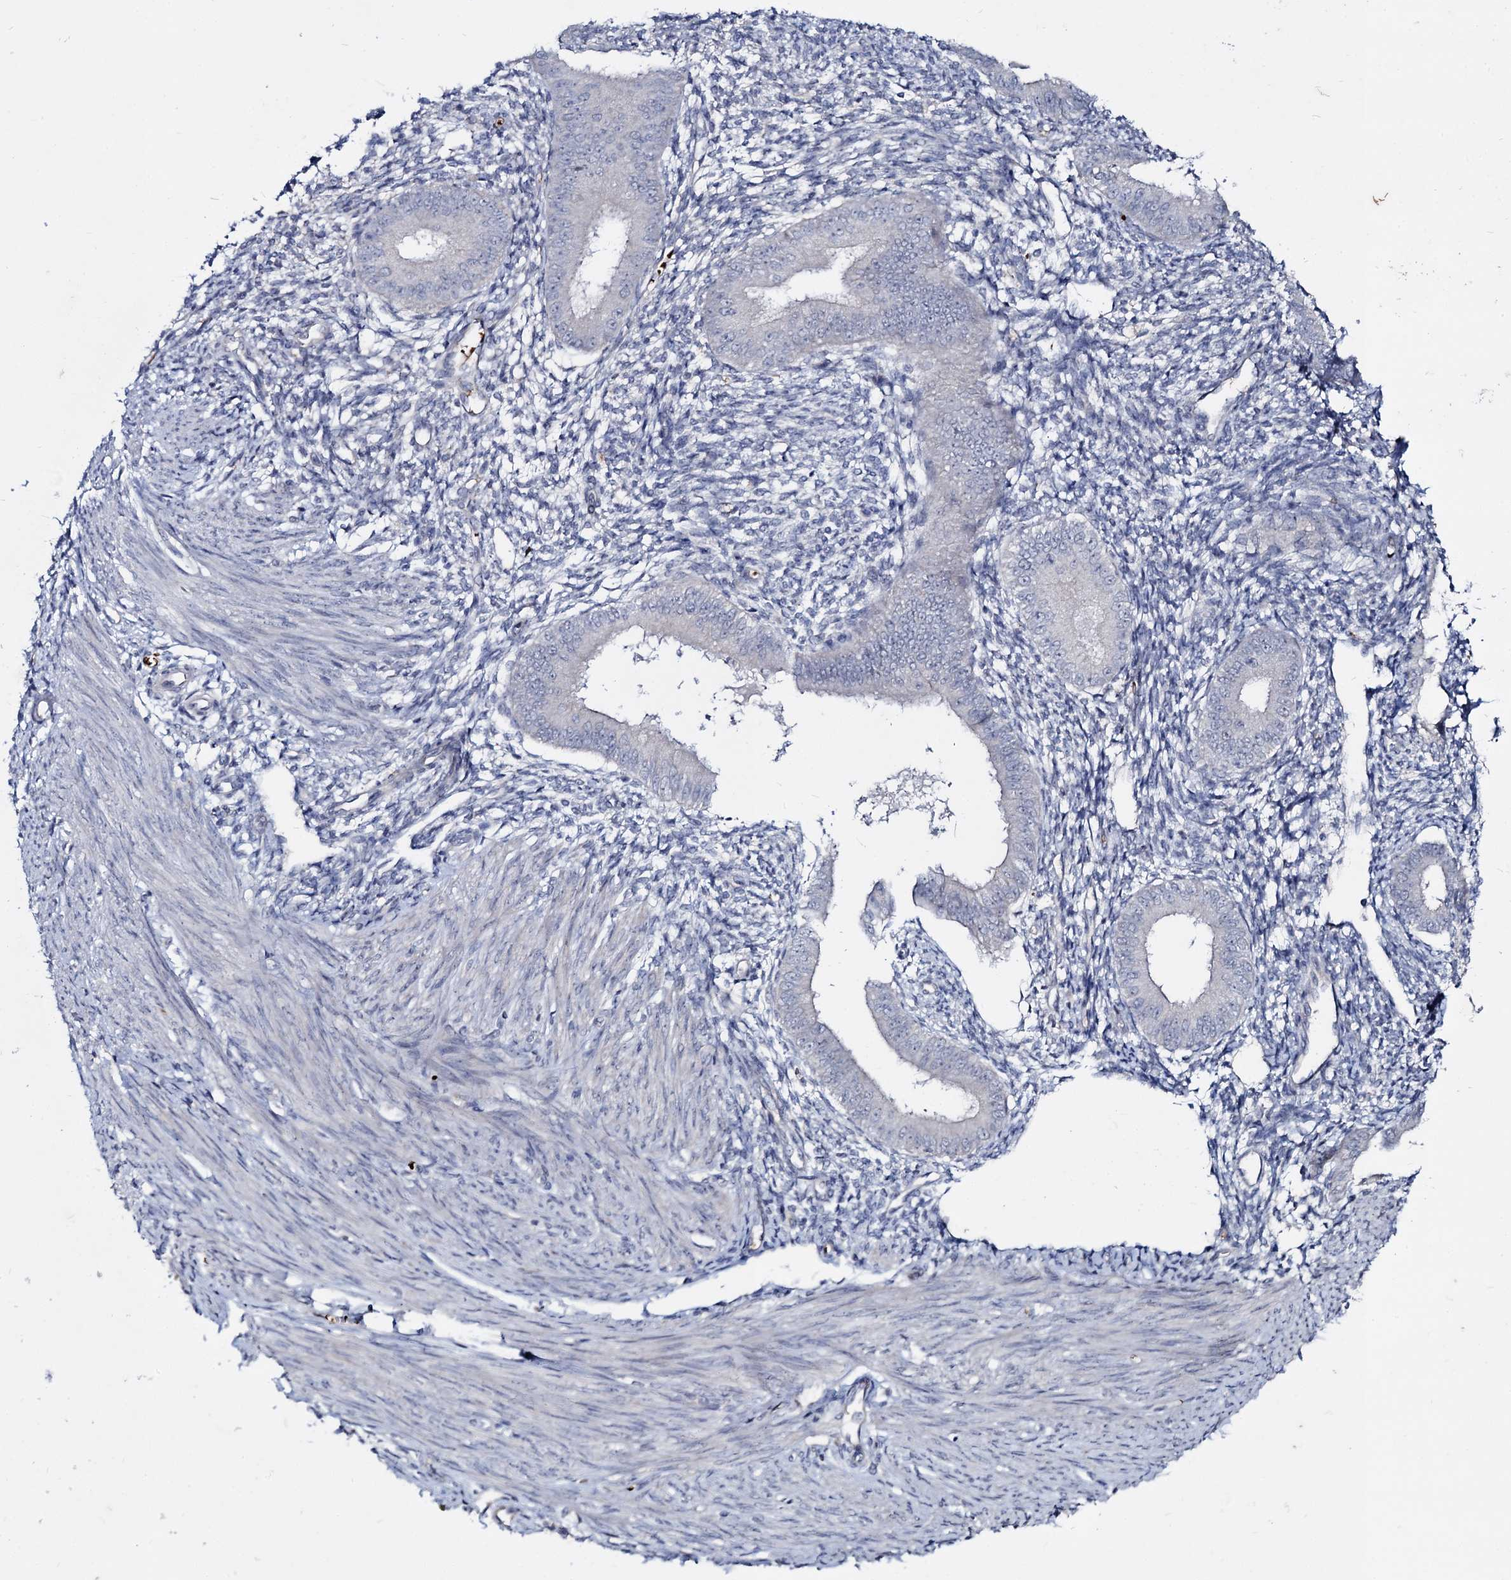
{"staining": {"intensity": "negative", "quantity": "none", "location": "none"}, "tissue": "endometrium", "cell_type": "Cells in endometrial stroma", "image_type": "normal", "snomed": [{"axis": "morphology", "description": "Normal tissue, NOS"}, {"axis": "topography", "description": "Uterus"}, {"axis": "topography", "description": "Endometrium"}], "caption": "This is an immunohistochemistry (IHC) image of unremarkable endometrium. There is no positivity in cells in endometrial stroma.", "gene": "RNF6", "patient": {"sex": "female", "age": 48}}